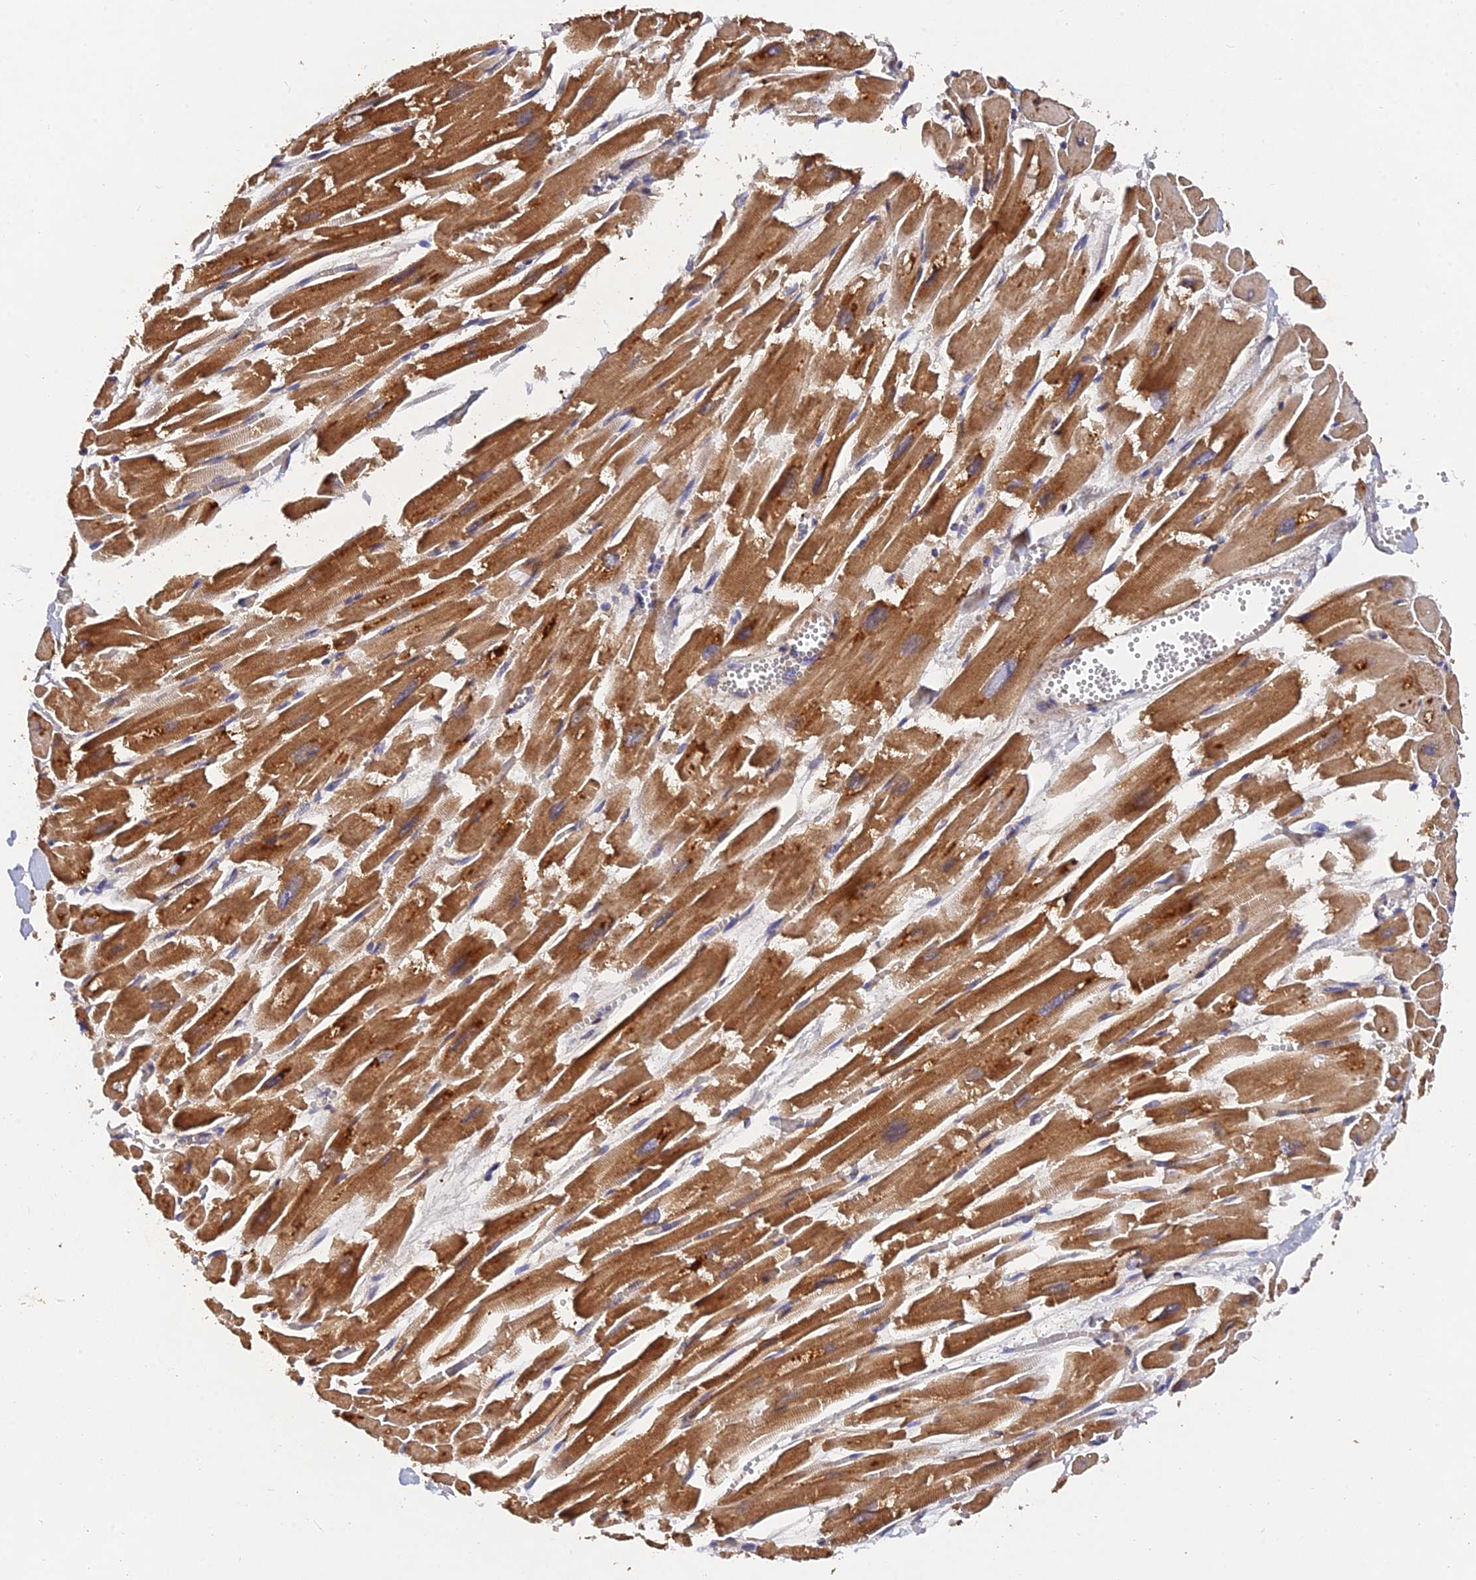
{"staining": {"intensity": "strong", "quantity": ">75%", "location": "cytoplasmic/membranous"}, "tissue": "heart muscle", "cell_type": "Cardiomyocytes", "image_type": "normal", "snomed": [{"axis": "morphology", "description": "Normal tissue, NOS"}, {"axis": "topography", "description": "Heart"}], "caption": "Heart muscle stained with a brown dye displays strong cytoplasmic/membranous positive positivity in about >75% of cardiomyocytes.", "gene": "SLC38A11", "patient": {"sex": "male", "age": 54}}